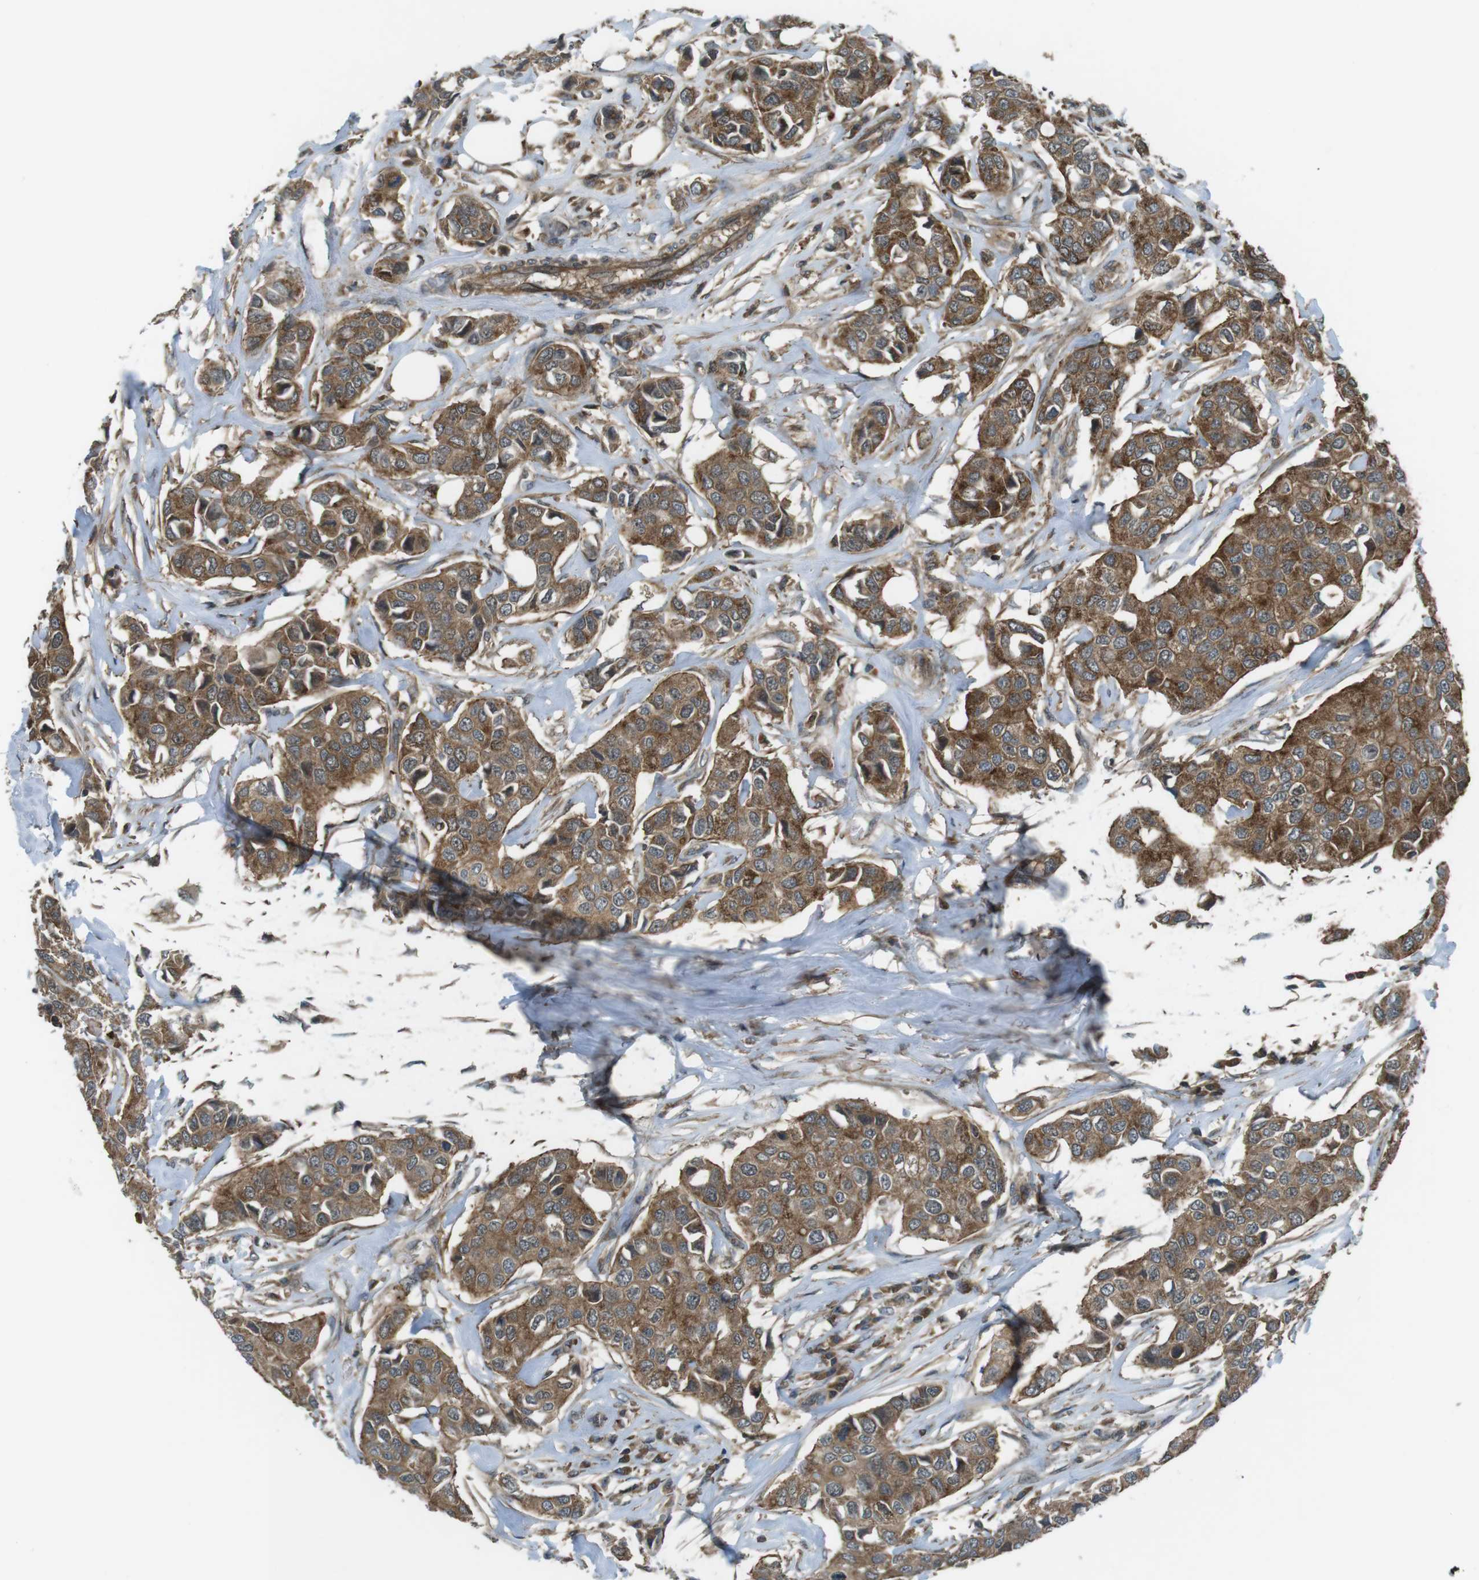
{"staining": {"intensity": "moderate", "quantity": ">75%", "location": "cytoplasmic/membranous"}, "tissue": "breast cancer", "cell_type": "Tumor cells", "image_type": "cancer", "snomed": [{"axis": "morphology", "description": "Duct carcinoma"}, {"axis": "topography", "description": "Breast"}], "caption": "This is a micrograph of immunohistochemistry staining of breast cancer, which shows moderate expression in the cytoplasmic/membranous of tumor cells.", "gene": "LRRC3B", "patient": {"sex": "female", "age": 80}}